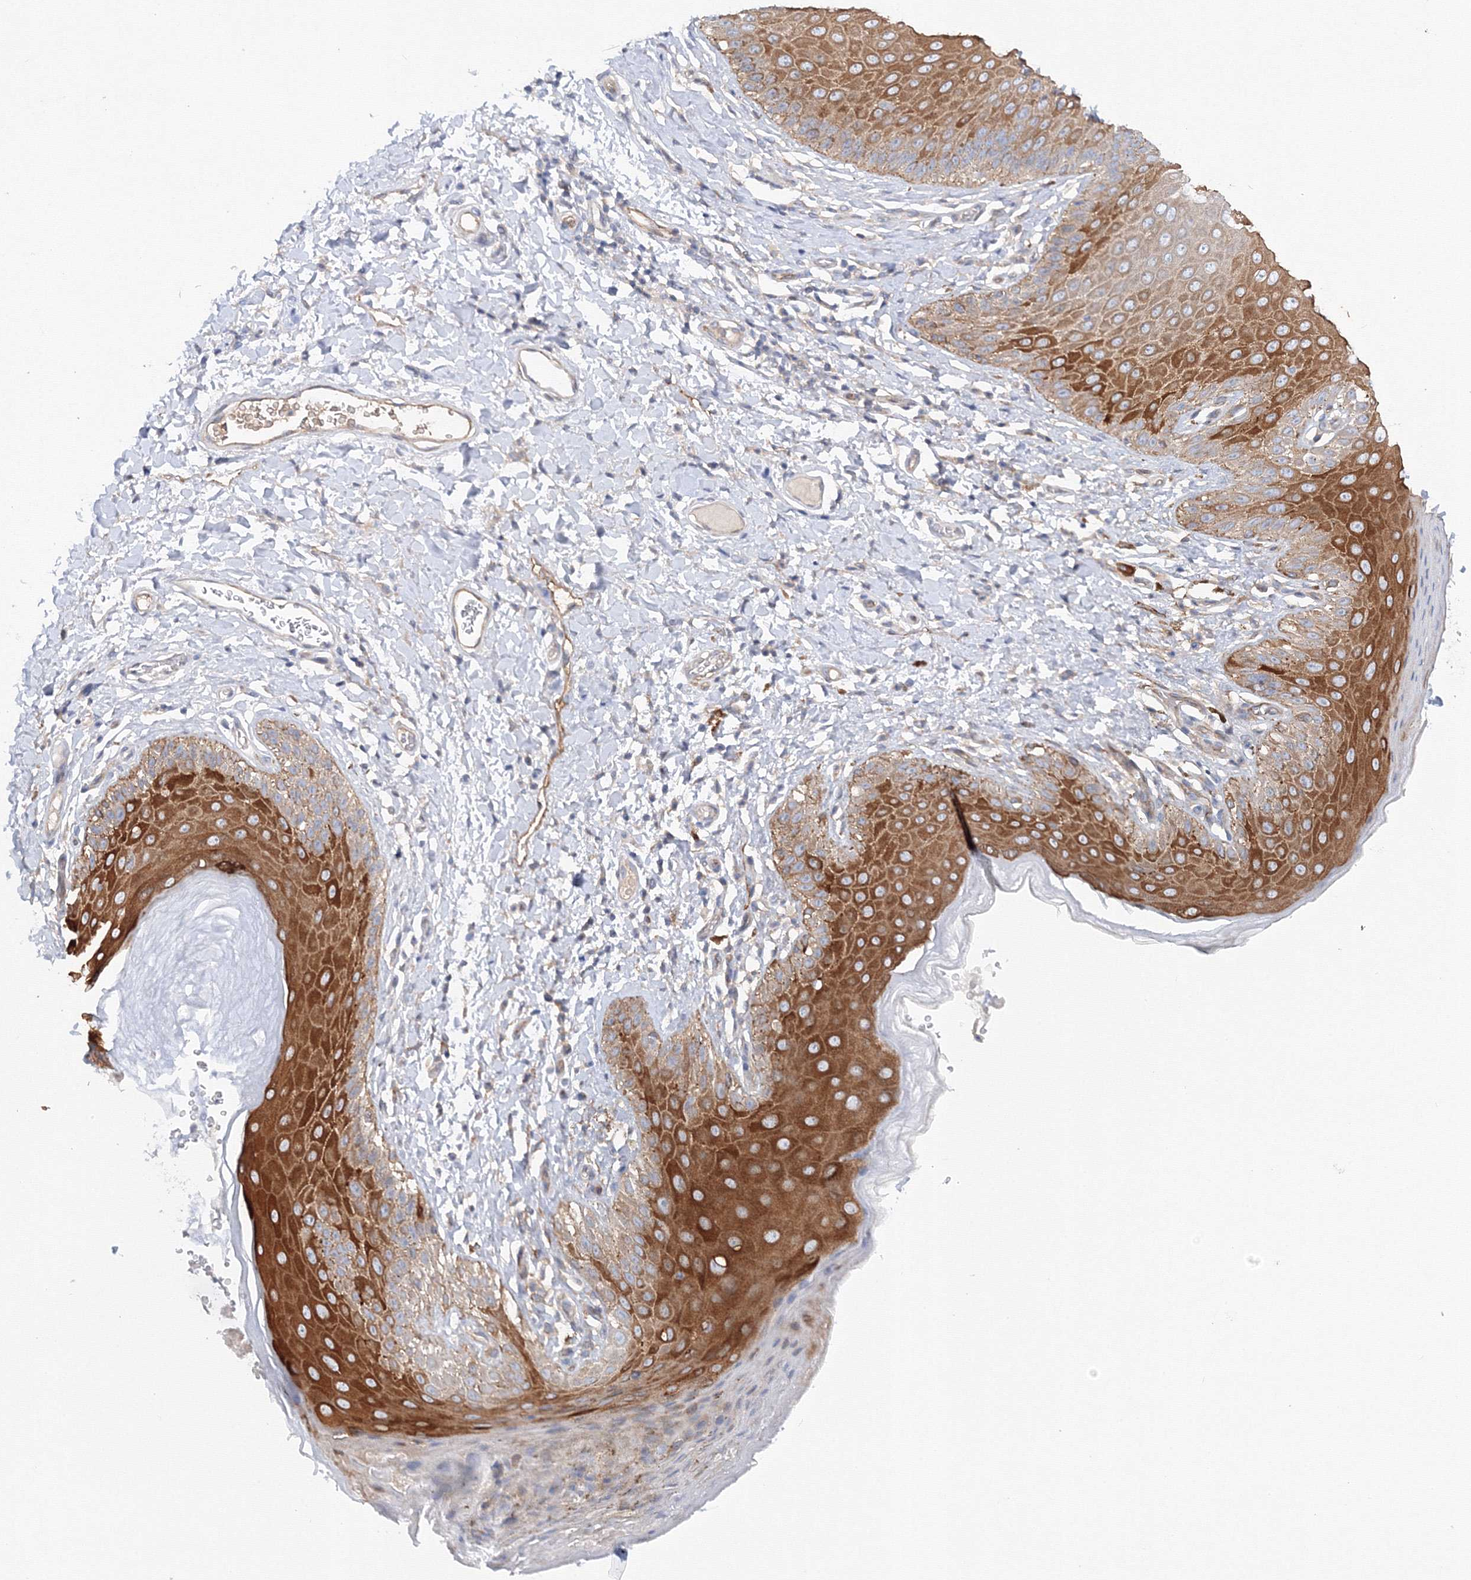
{"staining": {"intensity": "strong", "quantity": "25%-75%", "location": "cytoplasmic/membranous"}, "tissue": "skin", "cell_type": "Epidermal cells", "image_type": "normal", "snomed": [{"axis": "morphology", "description": "Normal tissue, NOS"}, {"axis": "topography", "description": "Anal"}], "caption": "Protein staining of unremarkable skin demonstrates strong cytoplasmic/membranous expression in about 25%-75% of epidermal cells.", "gene": "DIS3L2", "patient": {"sex": "male", "age": 44}}